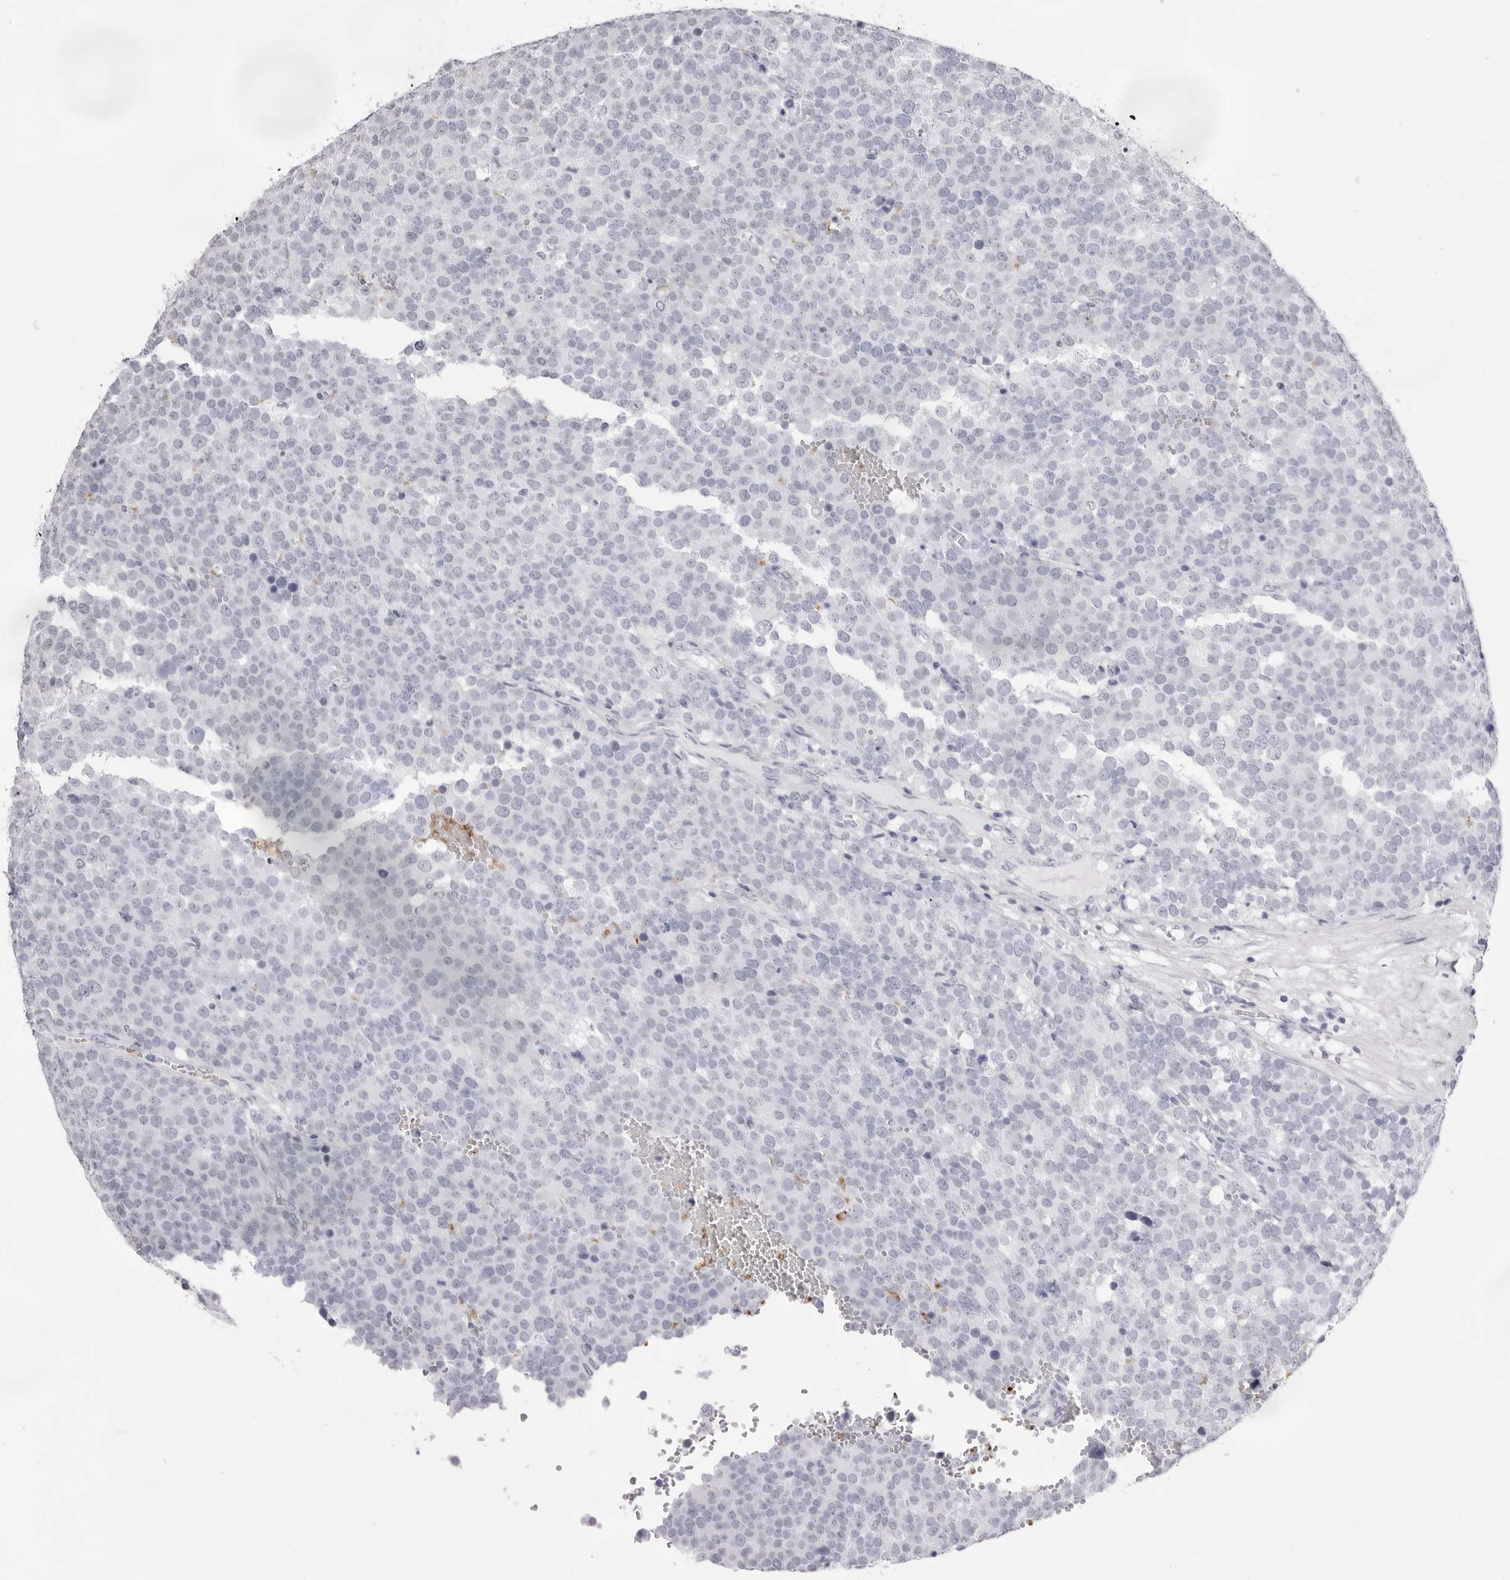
{"staining": {"intensity": "negative", "quantity": "none", "location": "none"}, "tissue": "testis cancer", "cell_type": "Tumor cells", "image_type": "cancer", "snomed": [{"axis": "morphology", "description": "Seminoma, NOS"}, {"axis": "topography", "description": "Testis"}], "caption": "Tumor cells are negative for protein expression in human testis seminoma. Nuclei are stained in blue.", "gene": "SPTA1", "patient": {"sex": "male", "age": 71}}